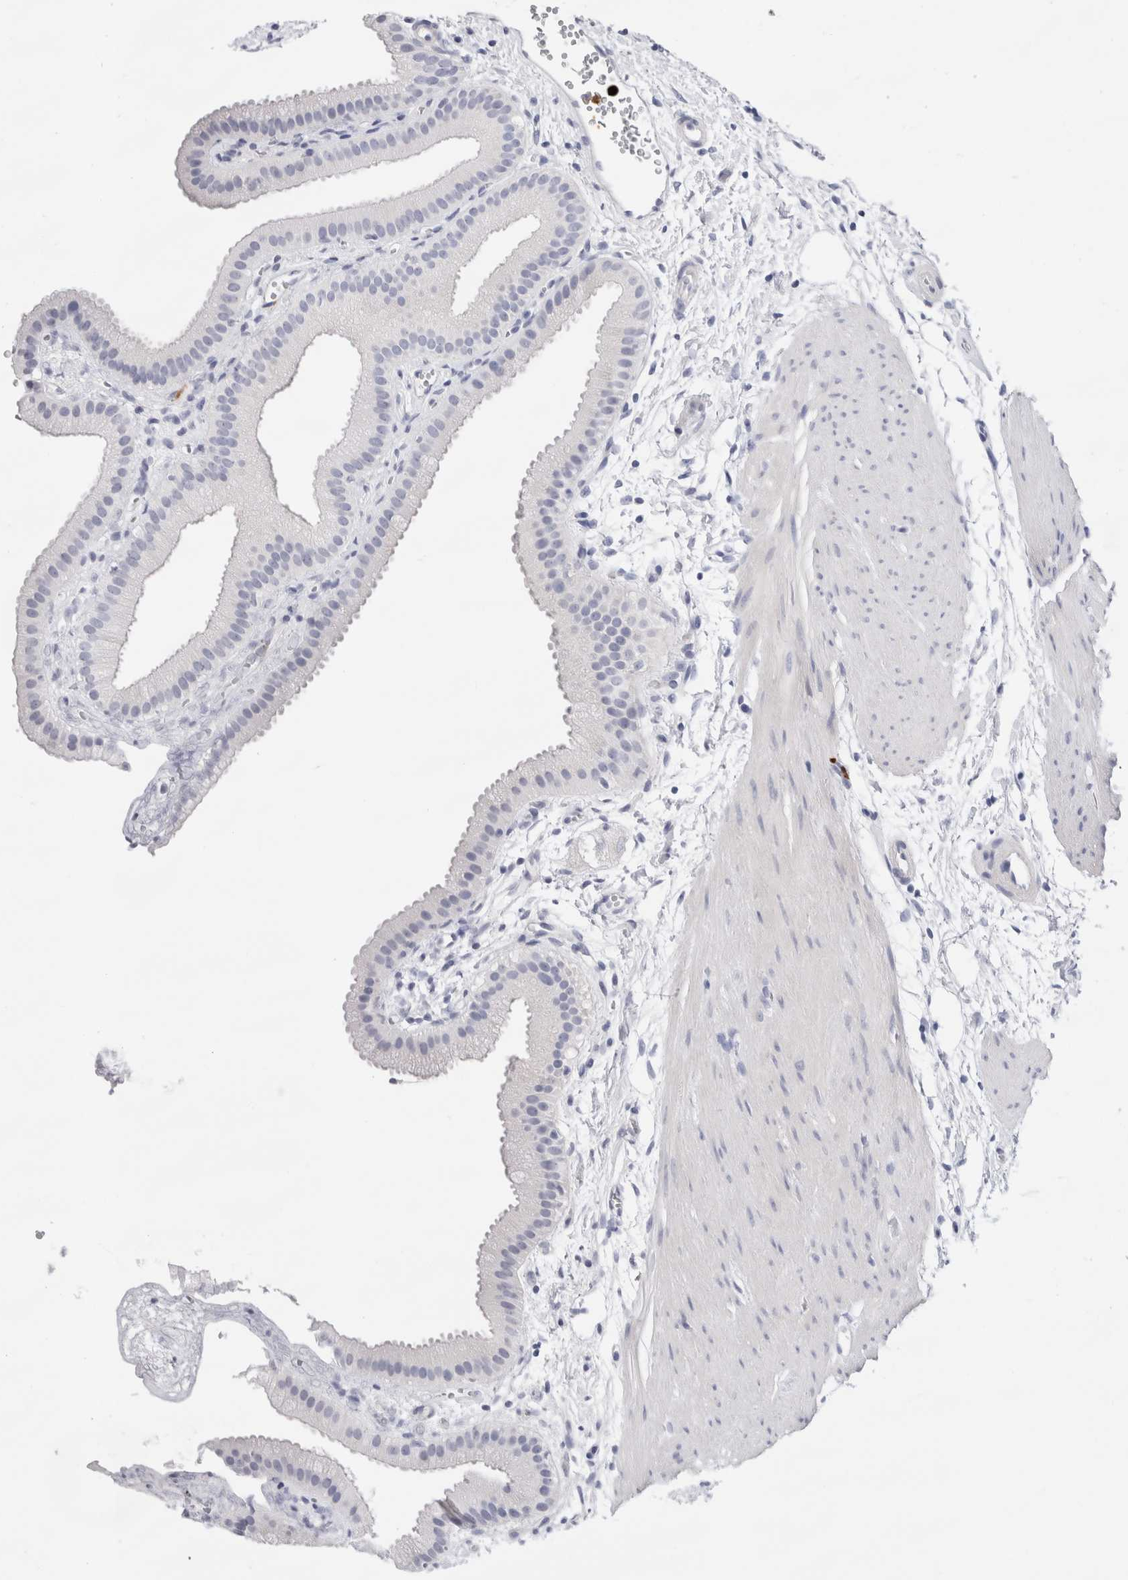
{"staining": {"intensity": "negative", "quantity": "none", "location": "none"}, "tissue": "gallbladder", "cell_type": "Glandular cells", "image_type": "normal", "snomed": [{"axis": "morphology", "description": "Normal tissue, NOS"}, {"axis": "topography", "description": "Gallbladder"}], "caption": "Image shows no protein positivity in glandular cells of benign gallbladder. (DAB immunohistochemistry (IHC) with hematoxylin counter stain).", "gene": "SLC10A5", "patient": {"sex": "female", "age": 64}}